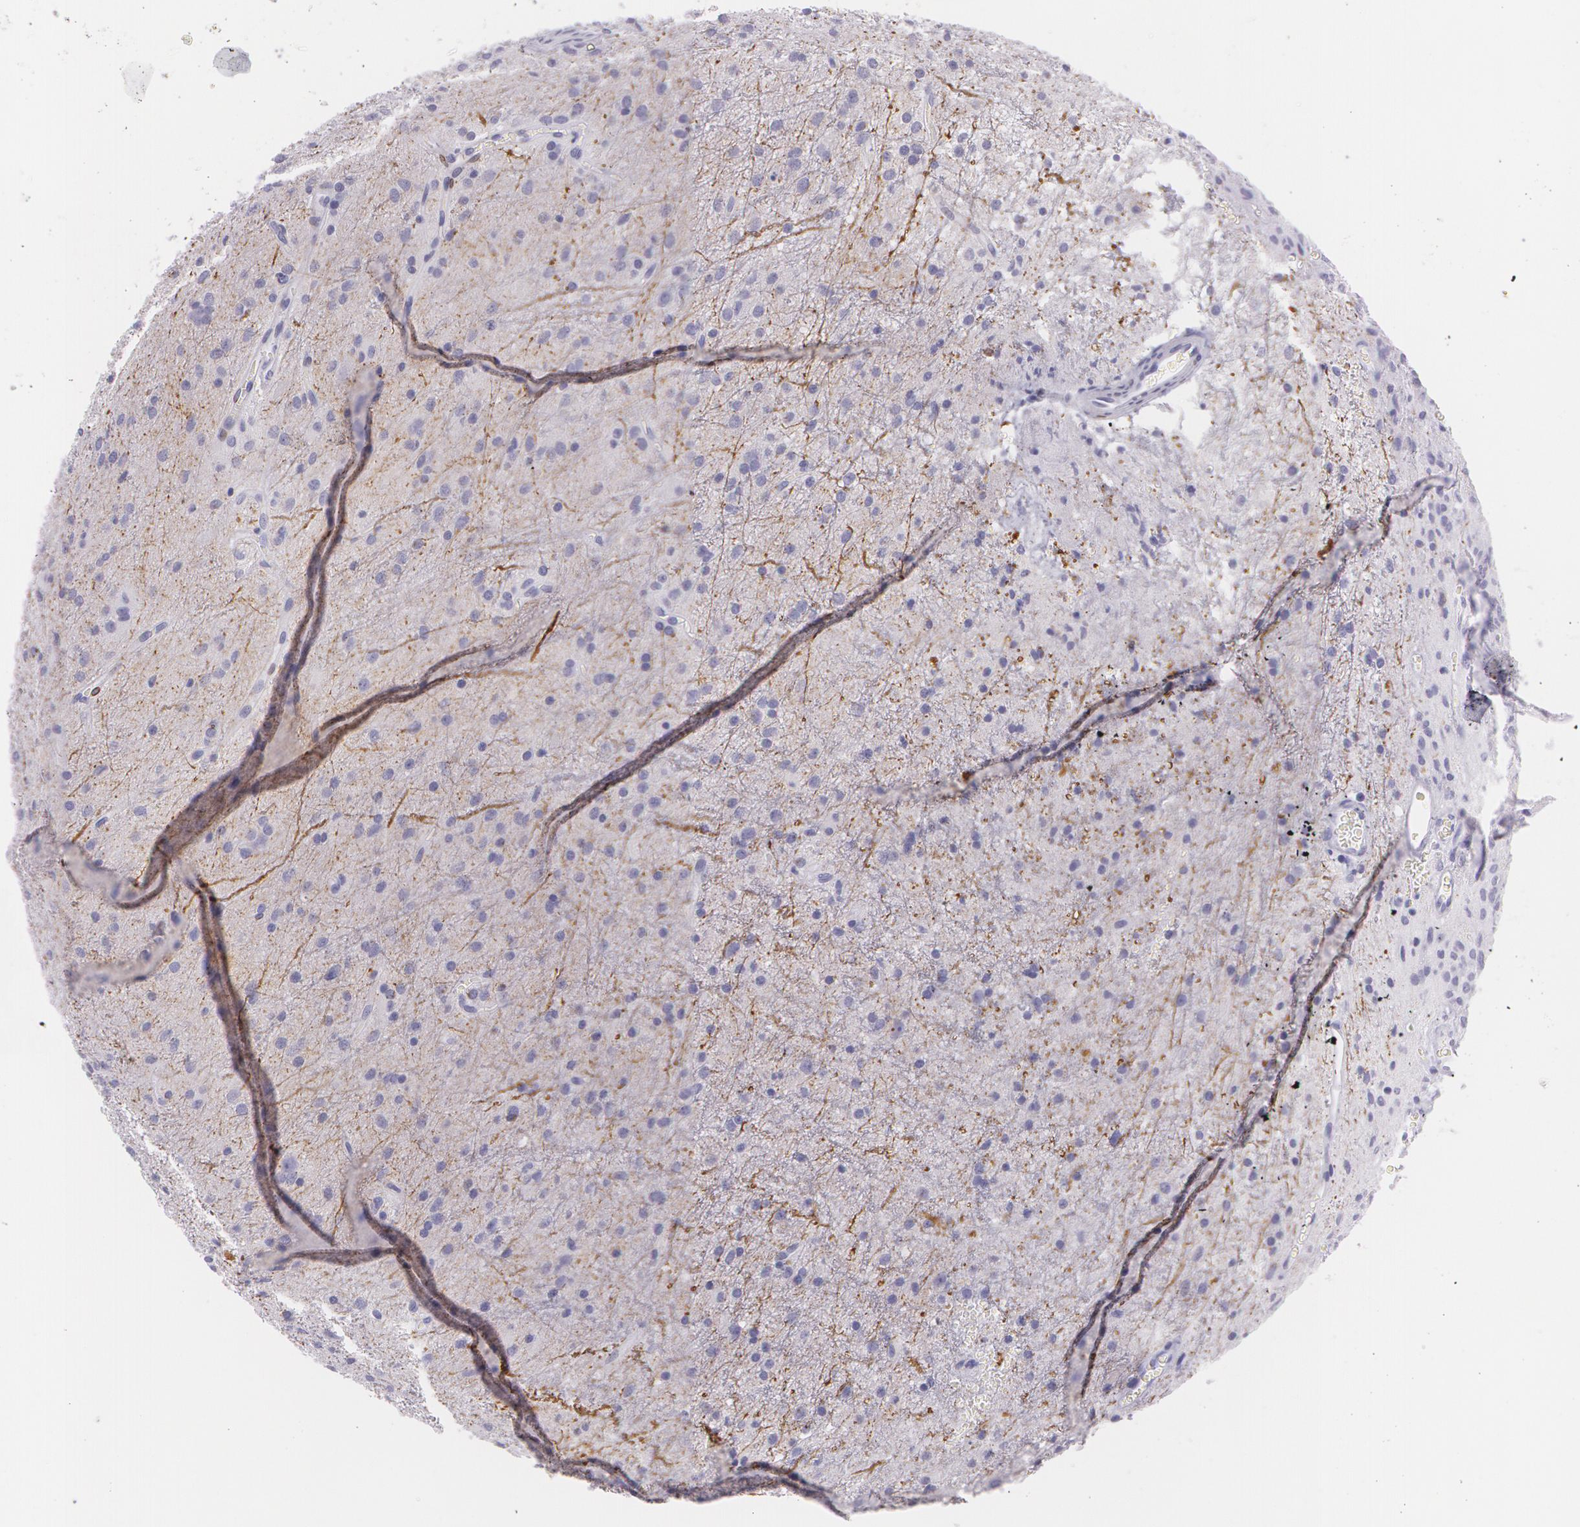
{"staining": {"intensity": "negative", "quantity": "none", "location": "none"}, "tissue": "glioma", "cell_type": "Tumor cells", "image_type": "cancer", "snomed": [{"axis": "morphology", "description": "Glioma, malignant, Low grade"}, {"axis": "topography", "description": "Brain"}], "caption": "This is an IHC image of human glioma. There is no expression in tumor cells.", "gene": "SNCG", "patient": {"sex": "female", "age": 15}}